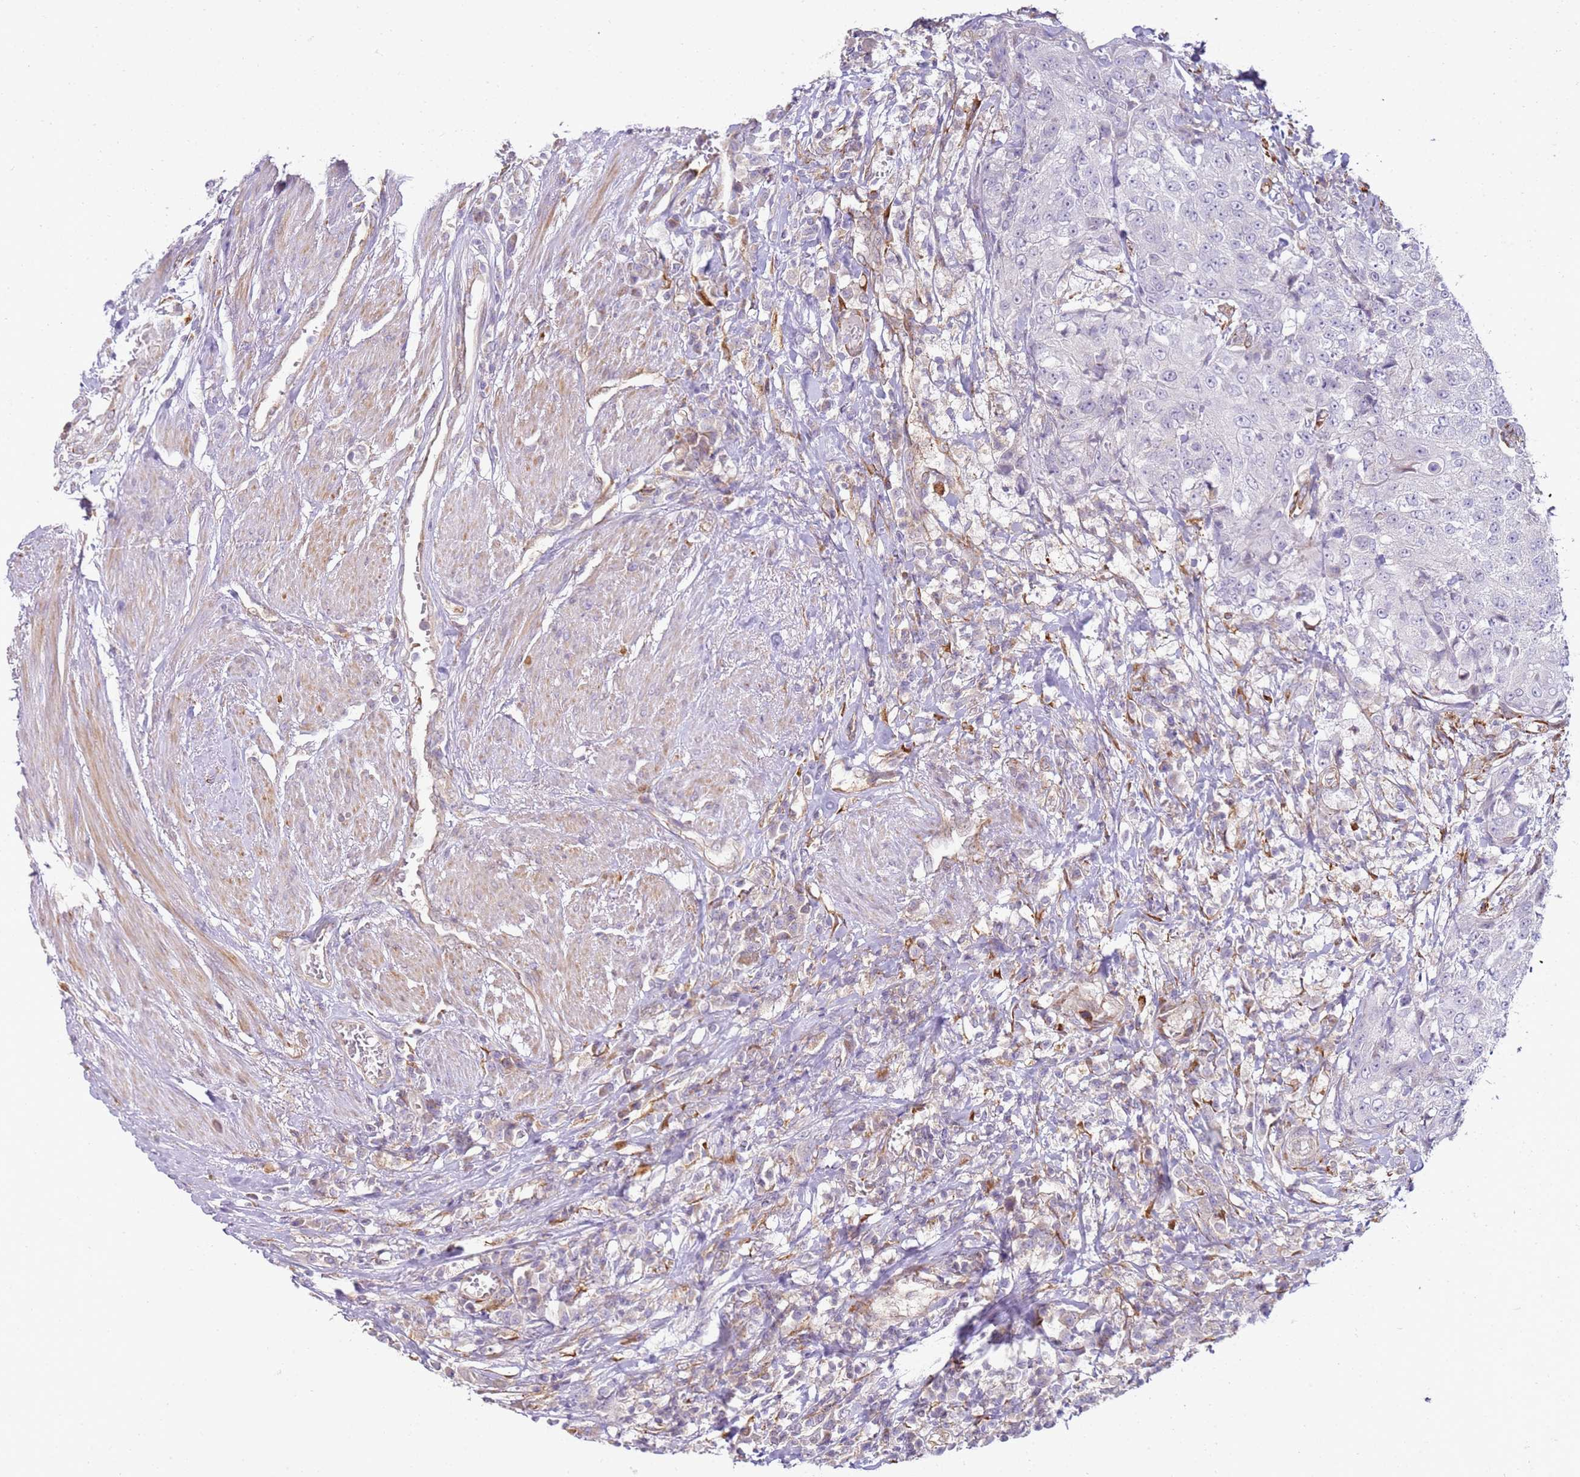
{"staining": {"intensity": "negative", "quantity": "none", "location": "none"}, "tissue": "urothelial cancer", "cell_type": "Tumor cells", "image_type": "cancer", "snomed": [{"axis": "morphology", "description": "Urothelial carcinoma, High grade"}, {"axis": "topography", "description": "Urinary bladder"}], "caption": "Protein analysis of urothelial cancer demonstrates no significant expression in tumor cells.", "gene": "GRAP", "patient": {"sex": "female", "age": 63}}